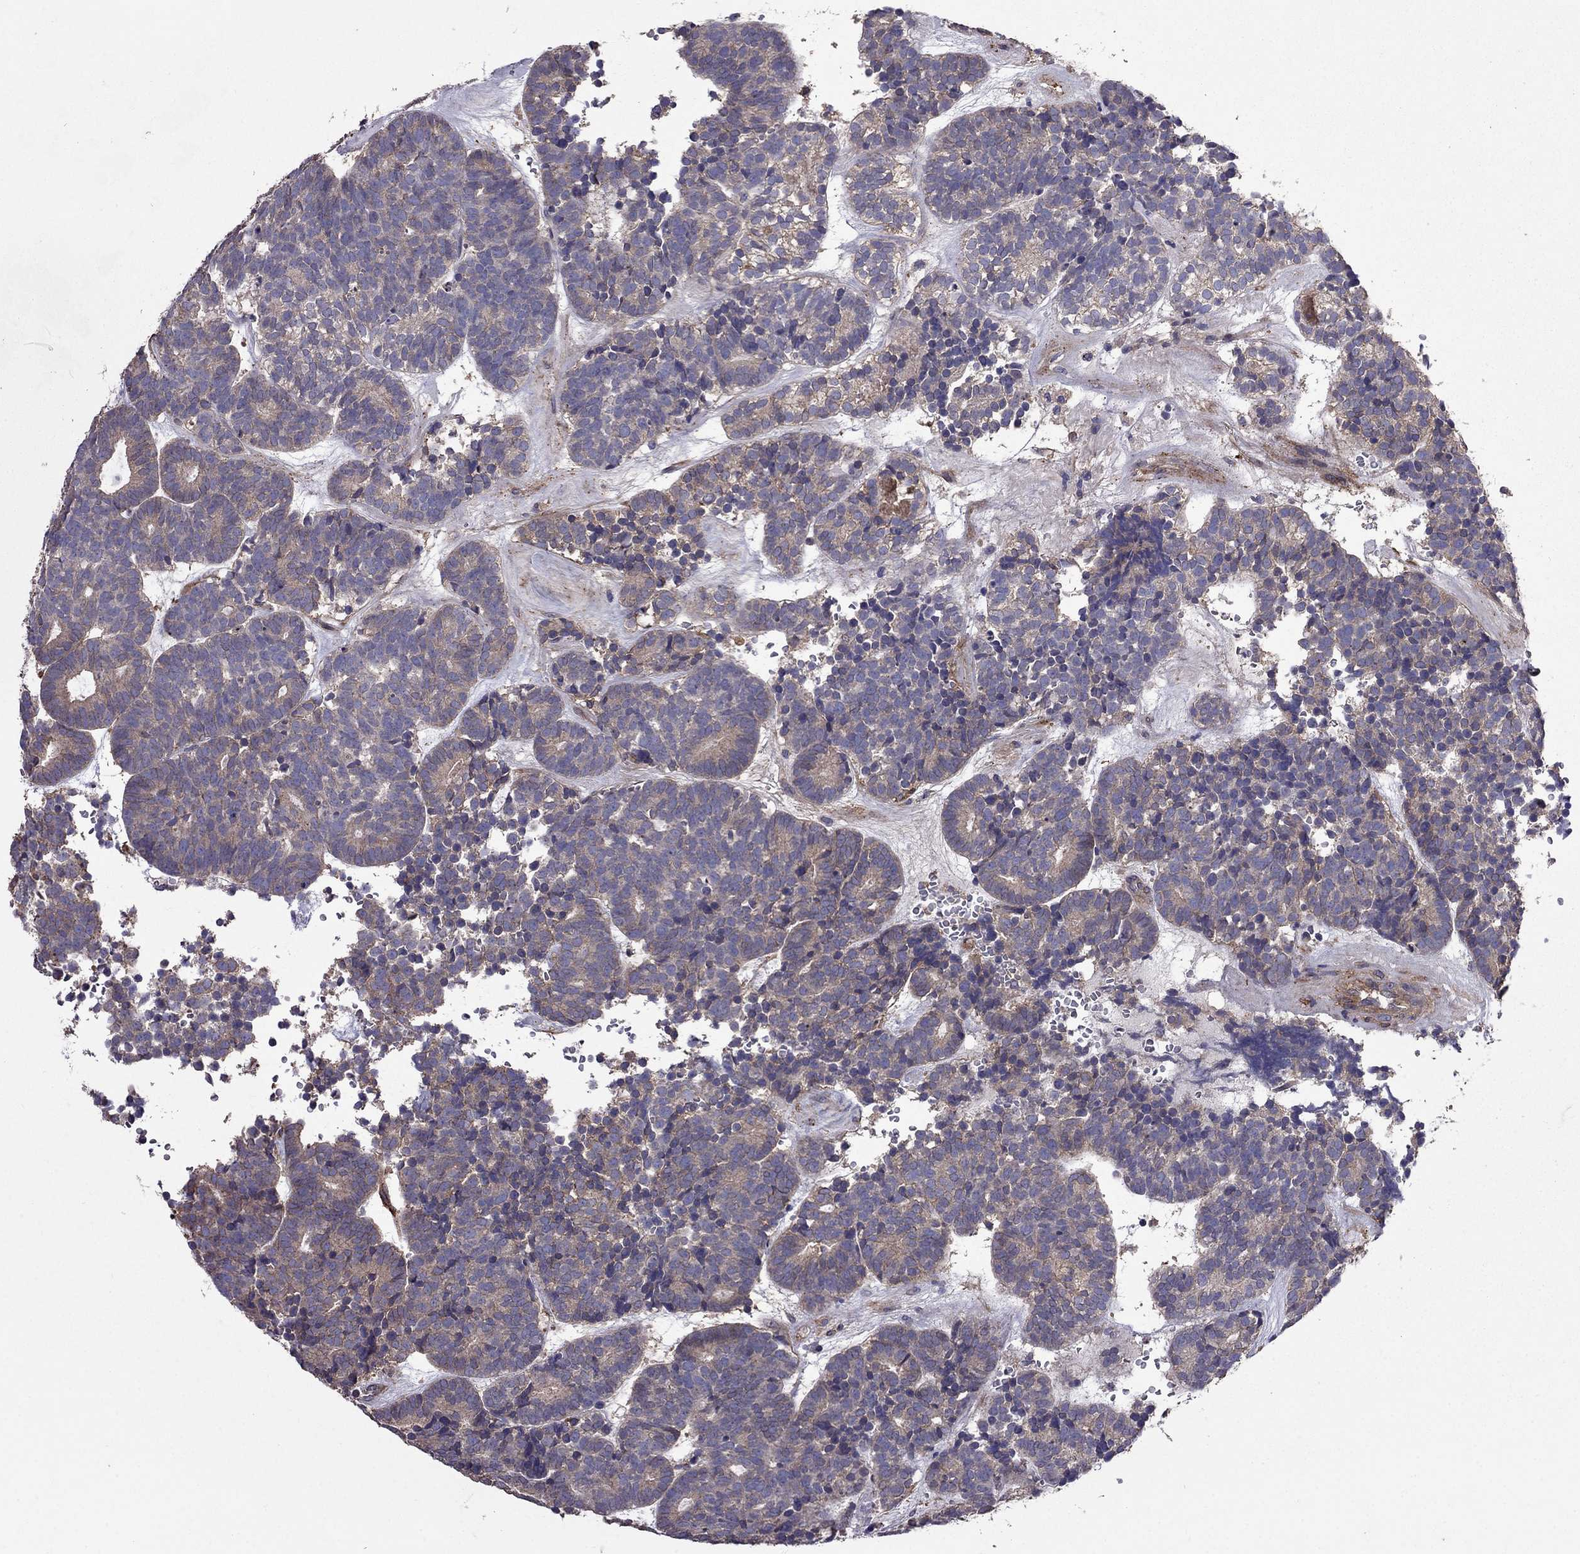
{"staining": {"intensity": "weak", "quantity": "25%-75%", "location": "cytoplasmic/membranous"}, "tissue": "head and neck cancer", "cell_type": "Tumor cells", "image_type": "cancer", "snomed": [{"axis": "morphology", "description": "Adenocarcinoma, NOS"}, {"axis": "topography", "description": "Head-Neck"}], "caption": "Head and neck cancer was stained to show a protein in brown. There is low levels of weak cytoplasmic/membranous staining in approximately 25%-75% of tumor cells.", "gene": "ITGB1", "patient": {"sex": "female", "age": 81}}